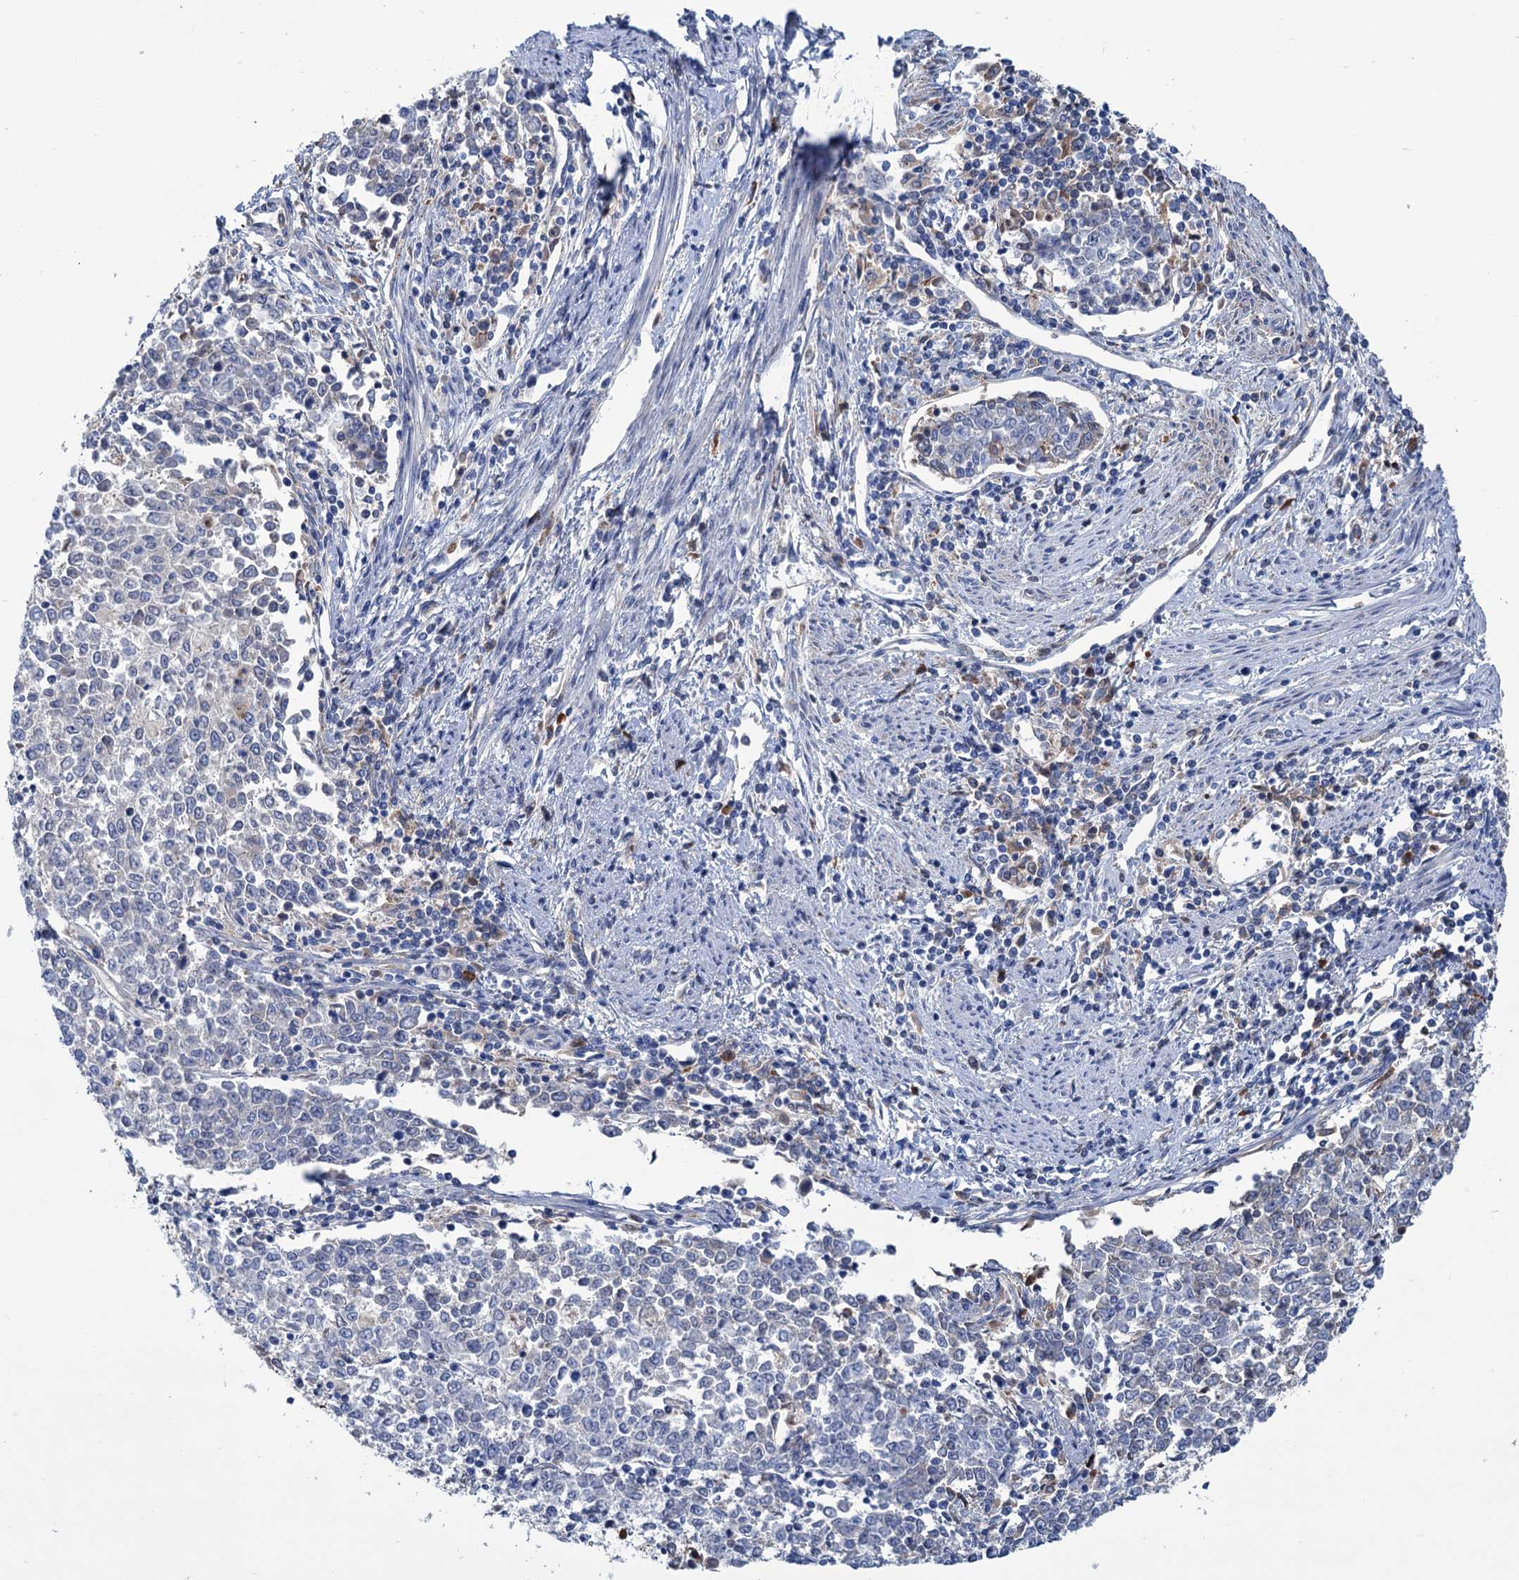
{"staining": {"intensity": "negative", "quantity": "none", "location": "none"}, "tissue": "endometrial cancer", "cell_type": "Tumor cells", "image_type": "cancer", "snomed": [{"axis": "morphology", "description": "Adenocarcinoma, NOS"}, {"axis": "topography", "description": "Endometrium"}], "caption": "The micrograph displays no staining of tumor cells in endometrial cancer.", "gene": "LPIN1", "patient": {"sex": "female", "age": 50}}